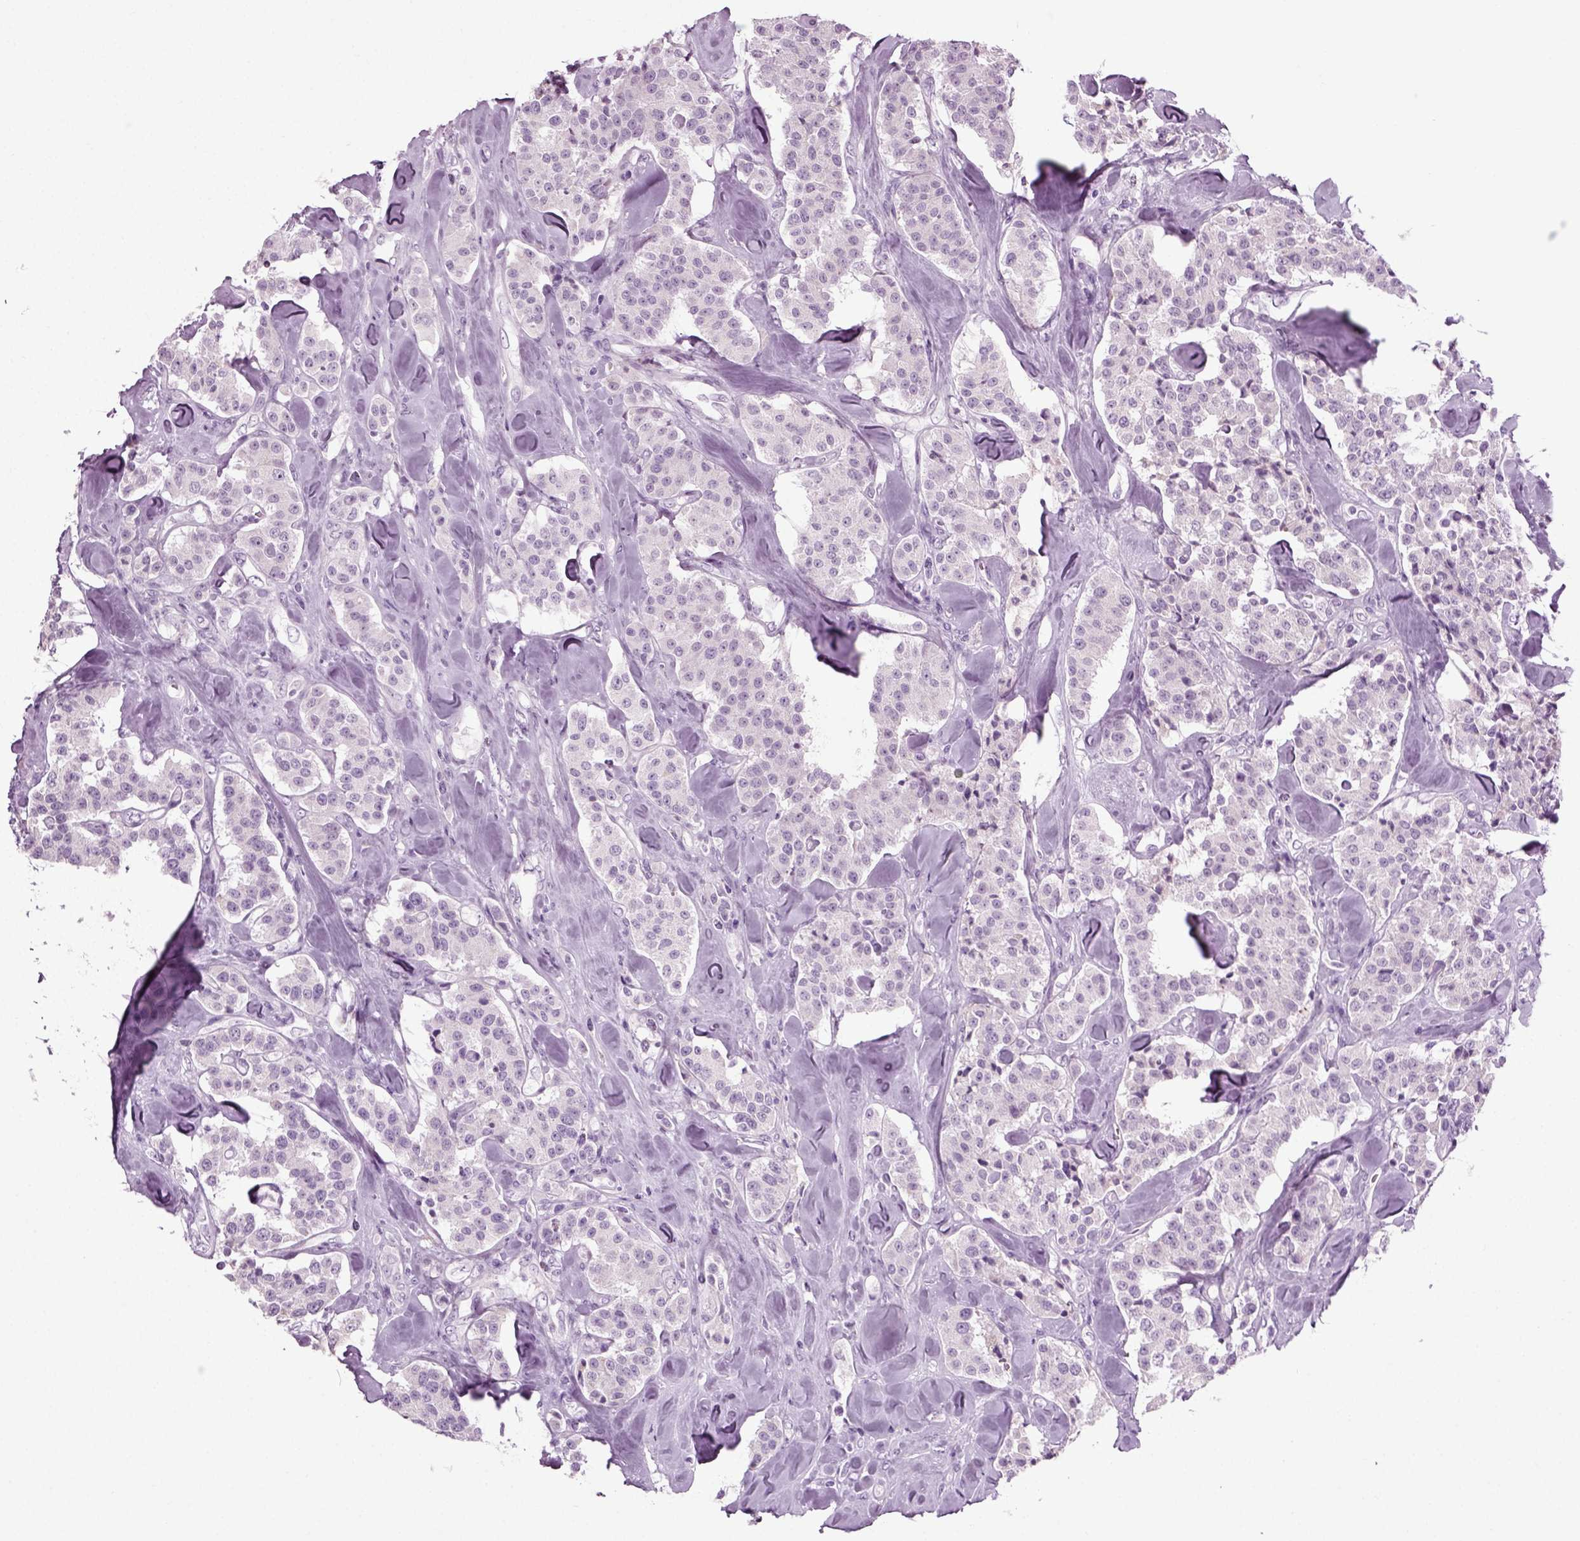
{"staining": {"intensity": "negative", "quantity": "none", "location": "none"}, "tissue": "carcinoid", "cell_type": "Tumor cells", "image_type": "cancer", "snomed": [{"axis": "morphology", "description": "Carcinoid, malignant, NOS"}, {"axis": "topography", "description": "Pancreas"}], "caption": "A micrograph of malignant carcinoid stained for a protein demonstrates no brown staining in tumor cells.", "gene": "PRLH", "patient": {"sex": "male", "age": 41}}